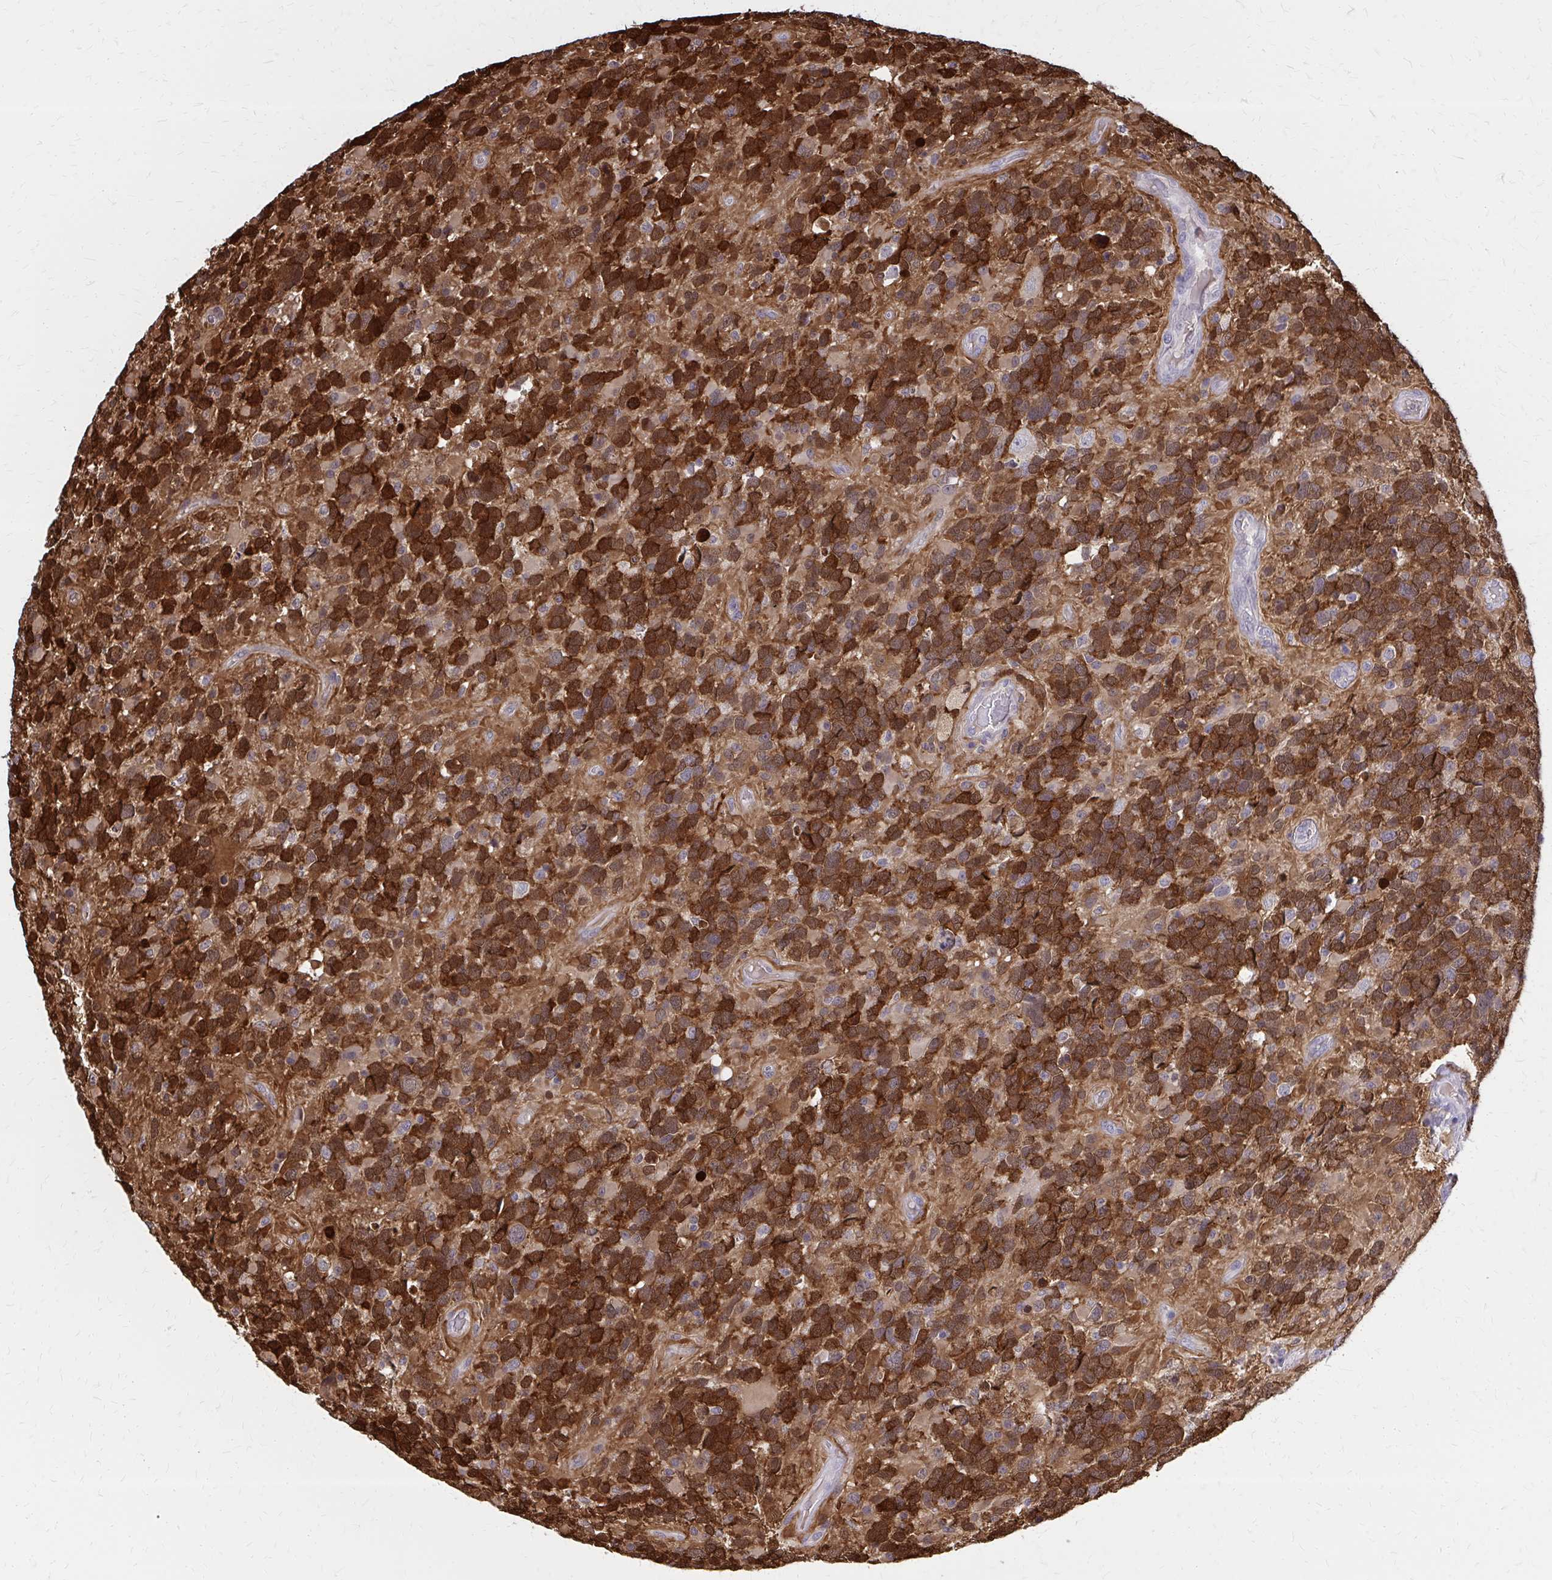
{"staining": {"intensity": "strong", "quantity": "25%-75%", "location": "cytoplasmic/membranous"}, "tissue": "glioma", "cell_type": "Tumor cells", "image_type": "cancer", "snomed": [{"axis": "morphology", "description": "Glioma, malignant, High grade"}, {"axis": "topography", "description": "Brain"}], "caption": "Tumor cells exhibit strong cytoplasmic/membranous expression in about 25%-75% of cells in malignant glioma (high-grade). Using DAB (brown) and hematoxylin (blue) stains, captured at high magnification using brightfield microscopy.", "gene": "DBI", "patient": {"sex": "female", "age": 40}}